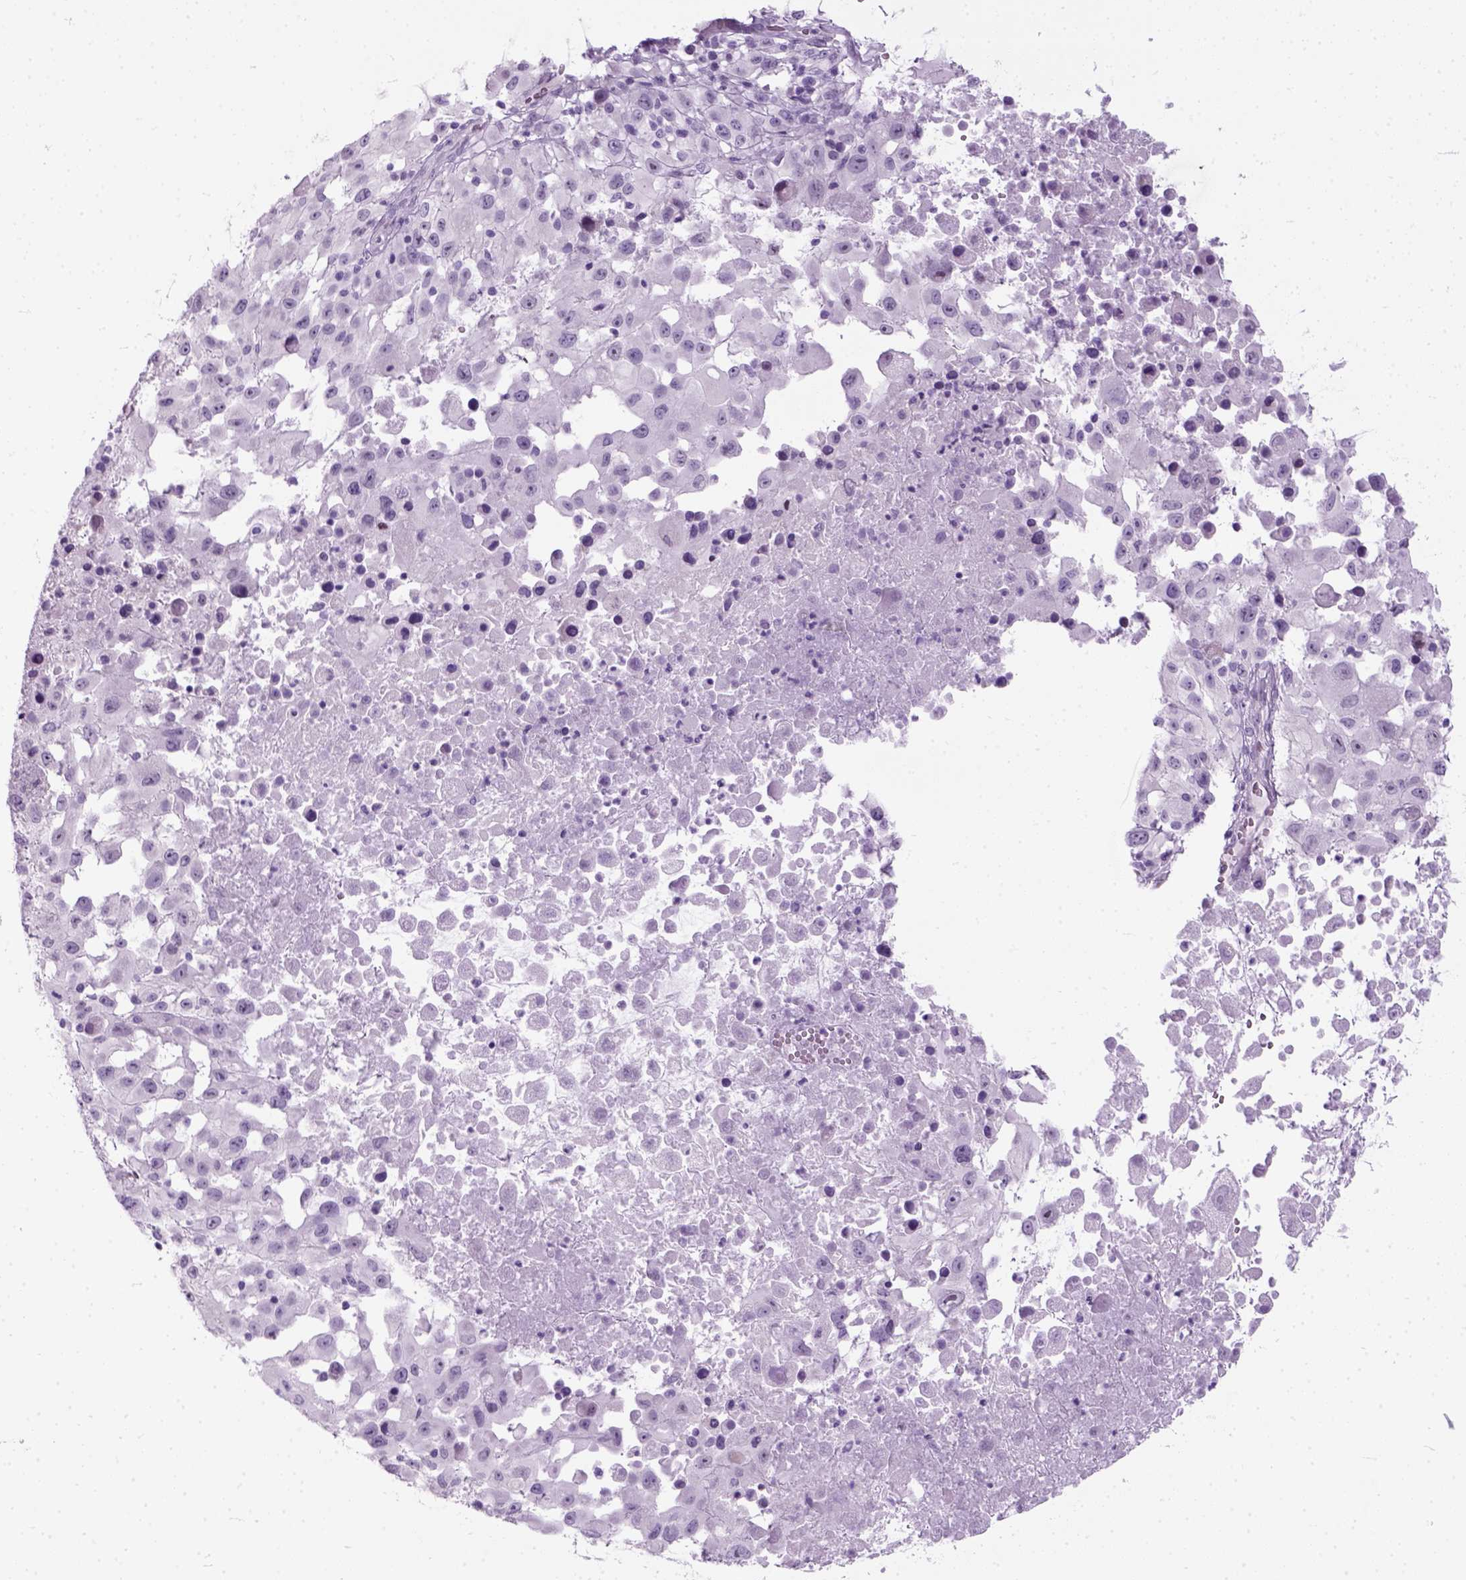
{"staining": {"intensity": "negative", "quantity": "none", "location": "none"}, "tissue": "melanoma", "cell_type": "Tumor cells", "image_type": "cancer", "snomed": [{"axis": "morphology", "description": "Malignant melanoma, Metastatic site"}, {"axis": "topography", "description": "Soft tissue"}], "caption": "This is a micrograph of immunohistochemistry staining of malignant melanoma (metastatic site), which shows no expression in tumor cells.", "gene": "AXDND1", "patient": {"sex": "male", "age": 50}}